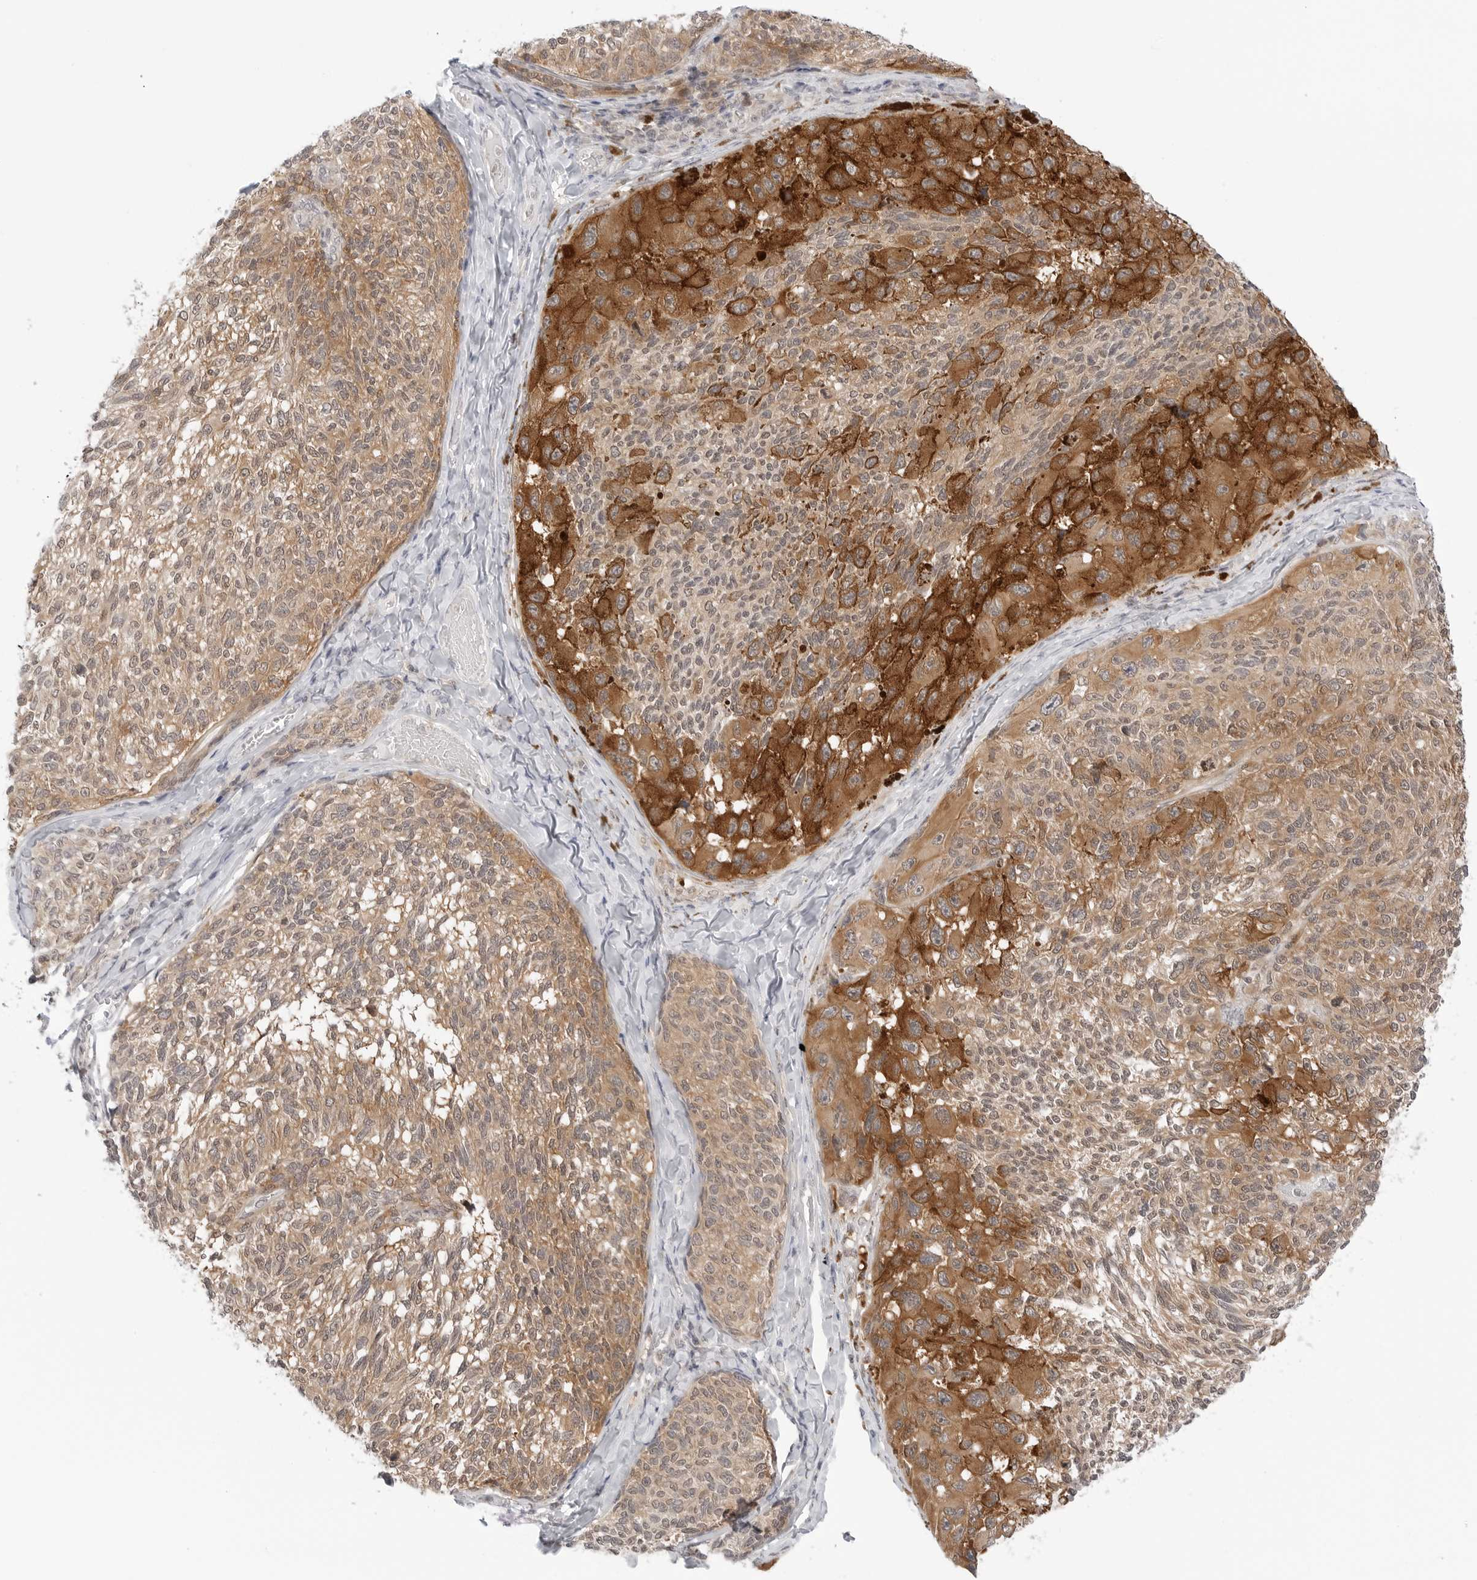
{"staining": {"intensity": "moderate", "quantity": ">75%", "location": "cytoplasmic/membranous"}, "tissue": "melanoma", "cell_type": "Tumor cells", "image_type": "cancer", "snomed": [{"axis": "morphology", "description": "Malignant melanoma, NOS"}, {"axis": "topography", "description": "Skin"}], "caption": "Immunohistochemical staining of human melanoma shows medium levels of moderate cytoplasmic/membranous staining in about >75% of tumor cells.", "gene": "NUDC", "patient": {"sex": "female", "age": 73}}